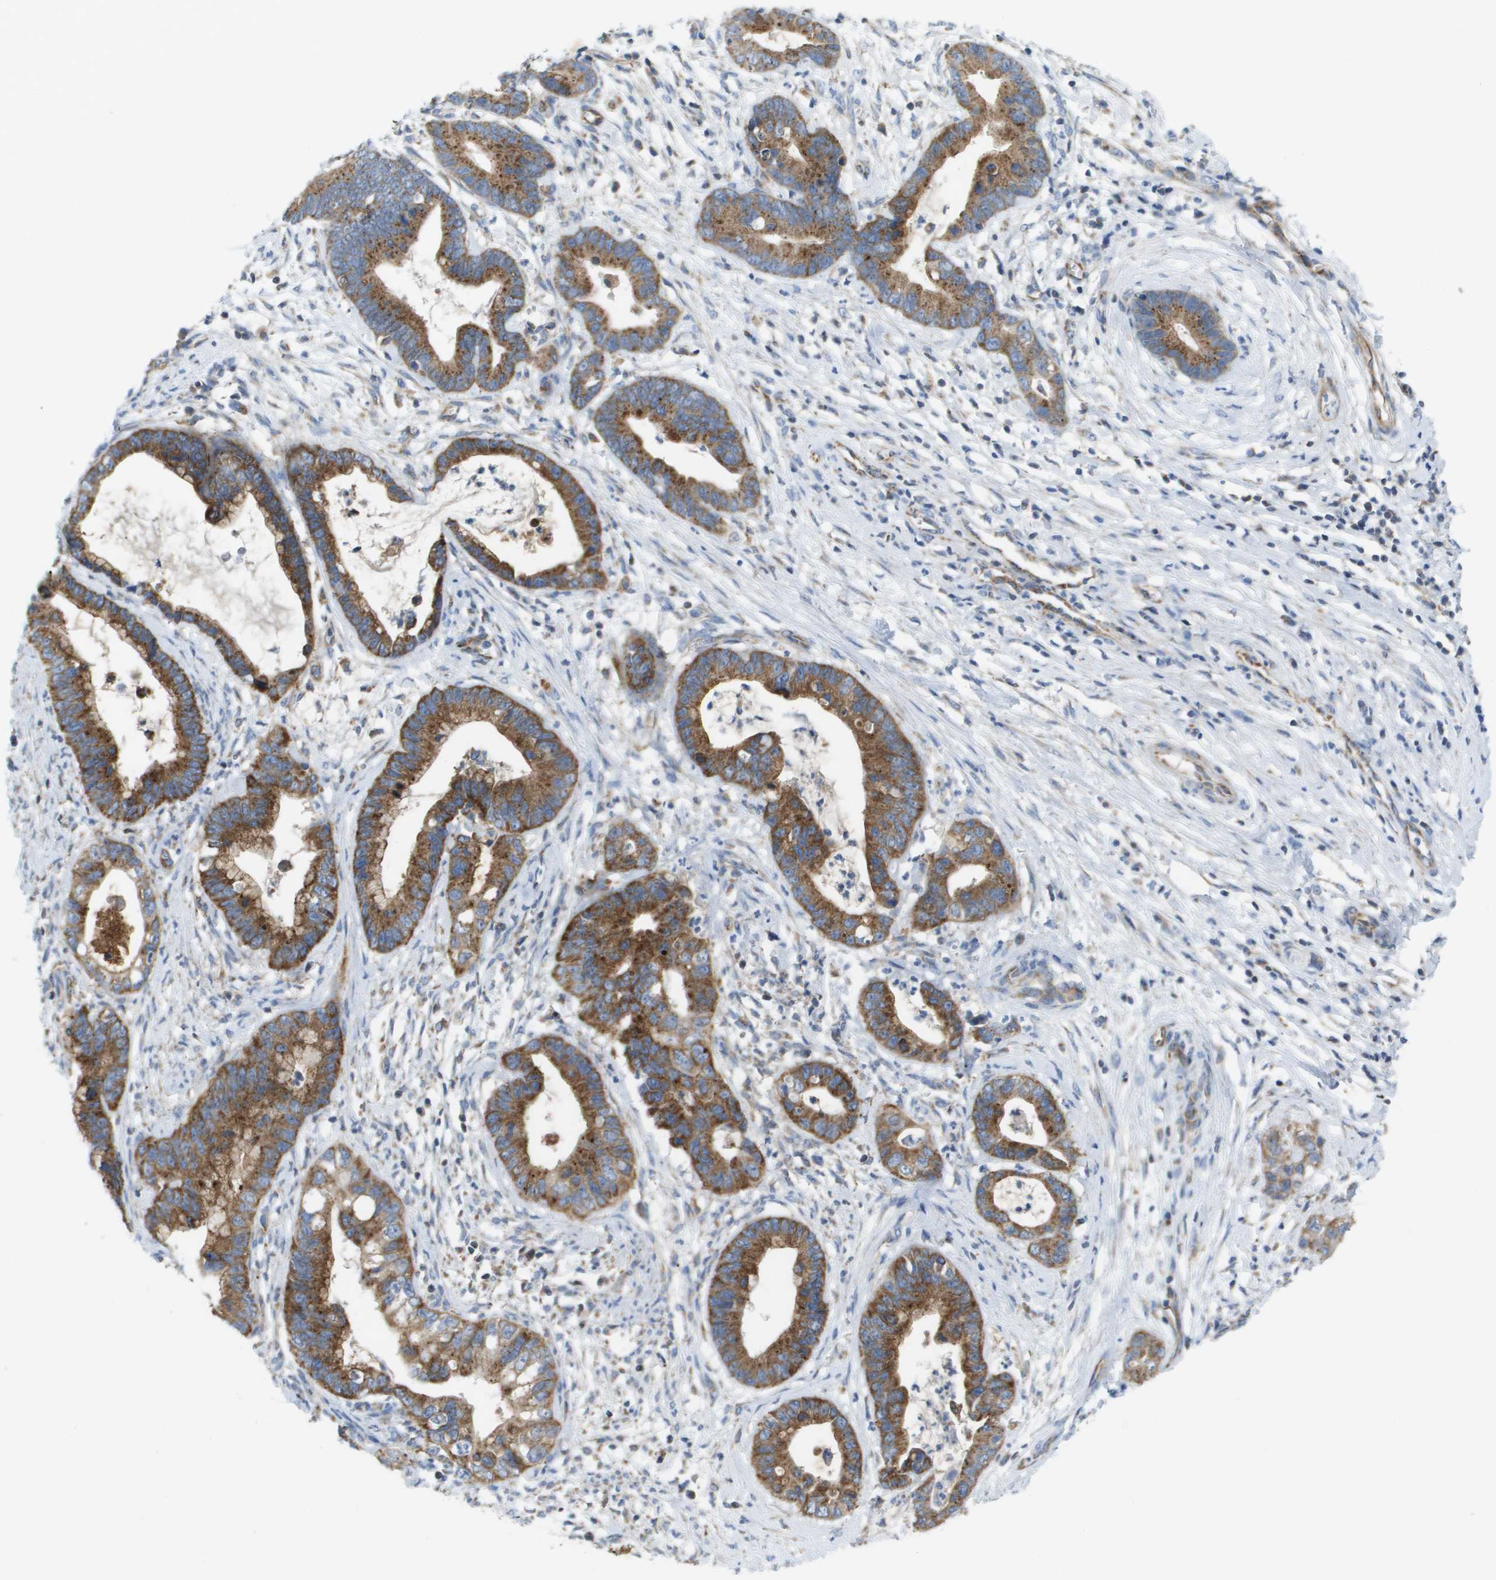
{"staining": {"intensity": "strong", "quantity": ">75%", "location": "cytoplasmic/membranous"}, "tissue": "cervical cancer", "cell_type": "Tumor cells", "image_type": "cancer", "snomed": [{"axis": "morphology", "description": "Adenocarcinoma, NOS"}, {"axis": "topography", "description": "Cervix"}], "caption": "Strong cytoplasmic/membranous expression for a protein is seen in approximately >75% of tumor cells of cervical adenocarcinoma using immunohistochemistry.", "gene": "FIS1", "patient": {"sex": "female", "age": 44}}